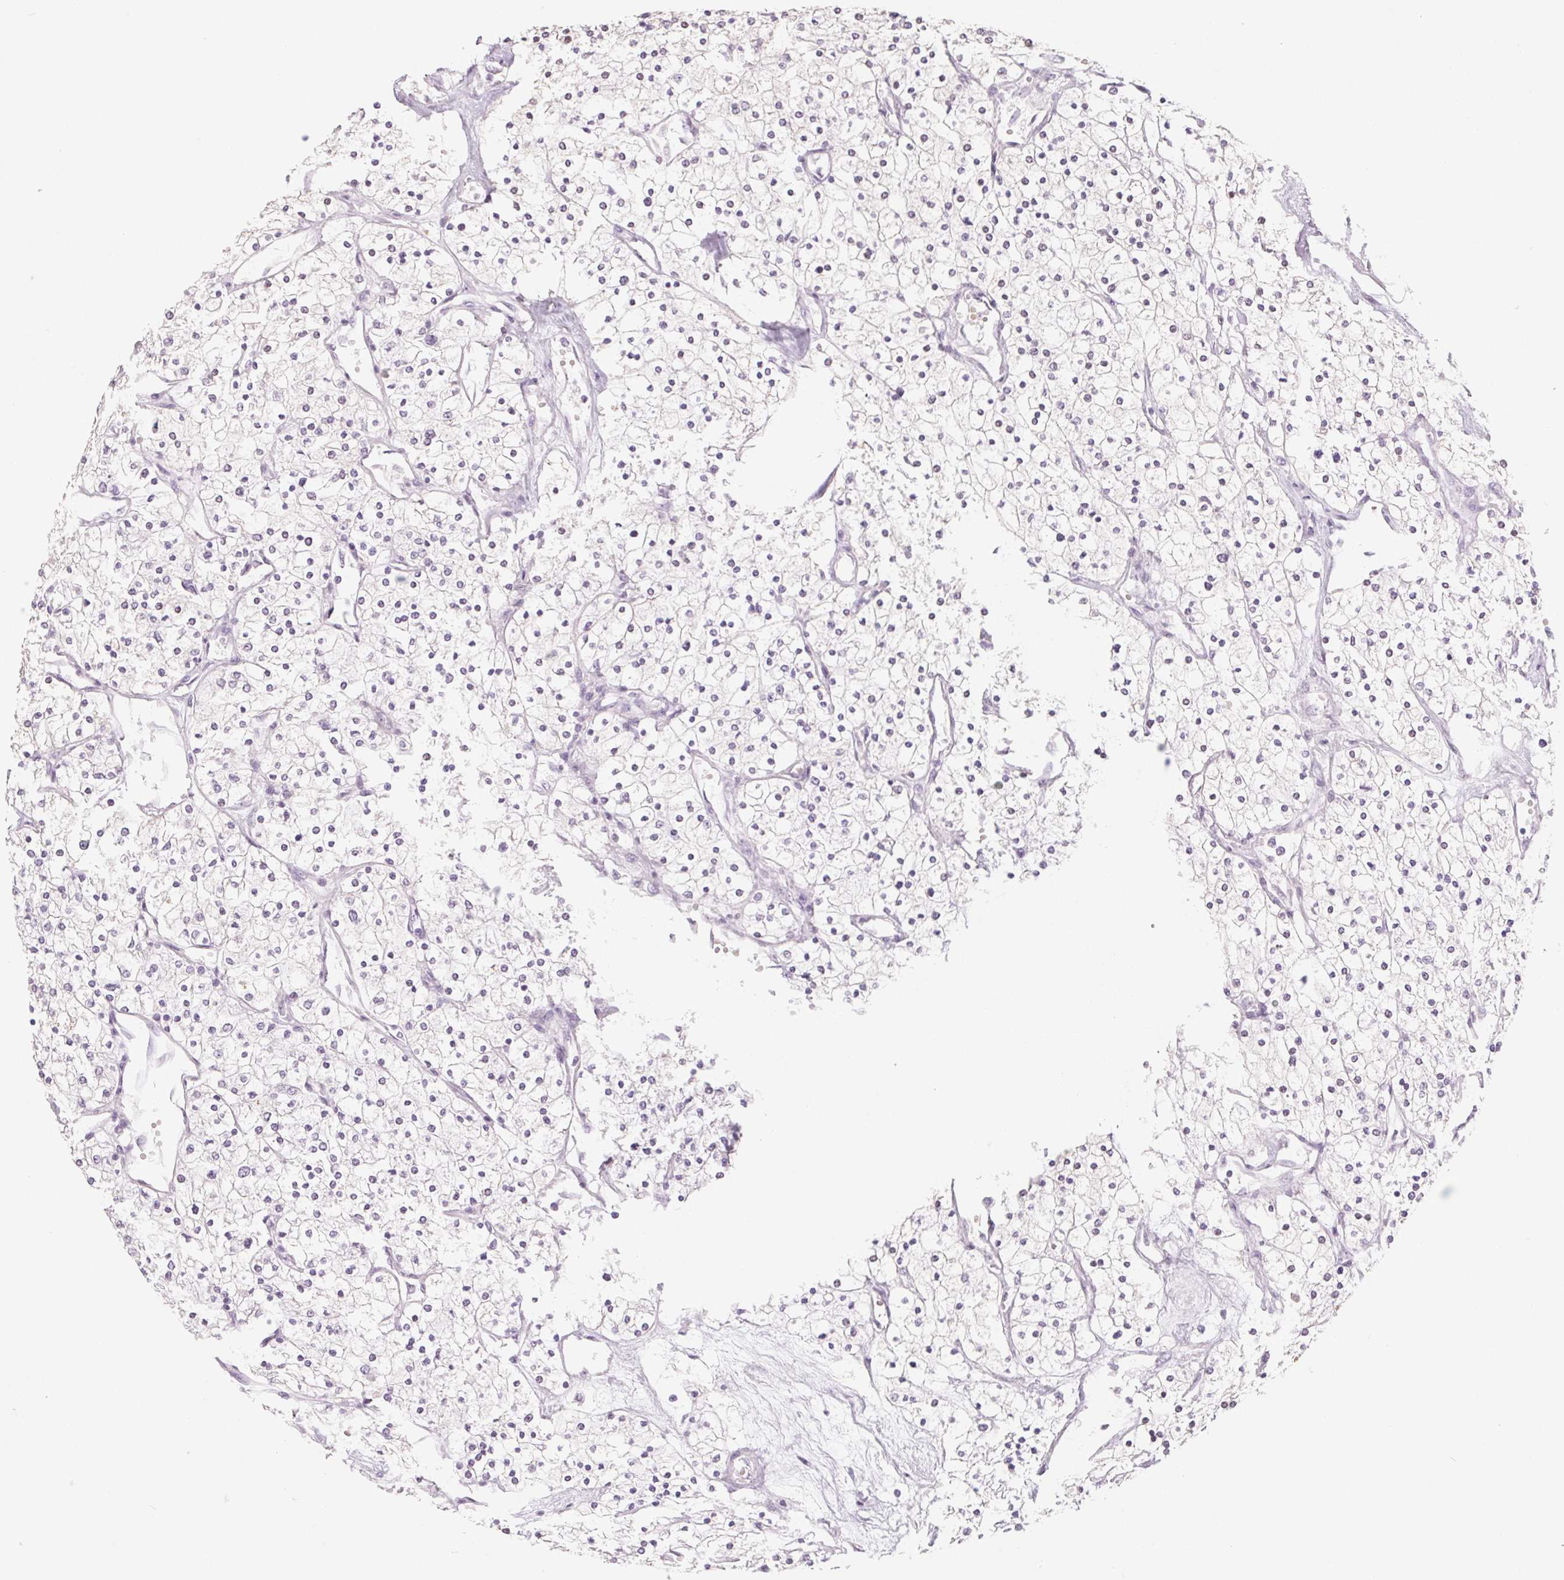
{"staining": {"intensity": "negative", "quantity": "none", "location": "none"}, "tissue": "renal cancer", "cell_type": "Tumor cells", "image_type": "cancer", "snomed": [{"axis": "morphology", "description": "Adenocarcinoma, NOS"}, {"axis": "topography", "description": "Kidney"}], "caption": "High magnification brightfield microscopy of renal cancer stained with DAB (3,3'-diaminobenzidine) (brown) and counterstained with hematoxylin (blue): tumor cells show no significant expression.", "gene": "POU1F1", "patient": {"sex": "male", "age": 80}}